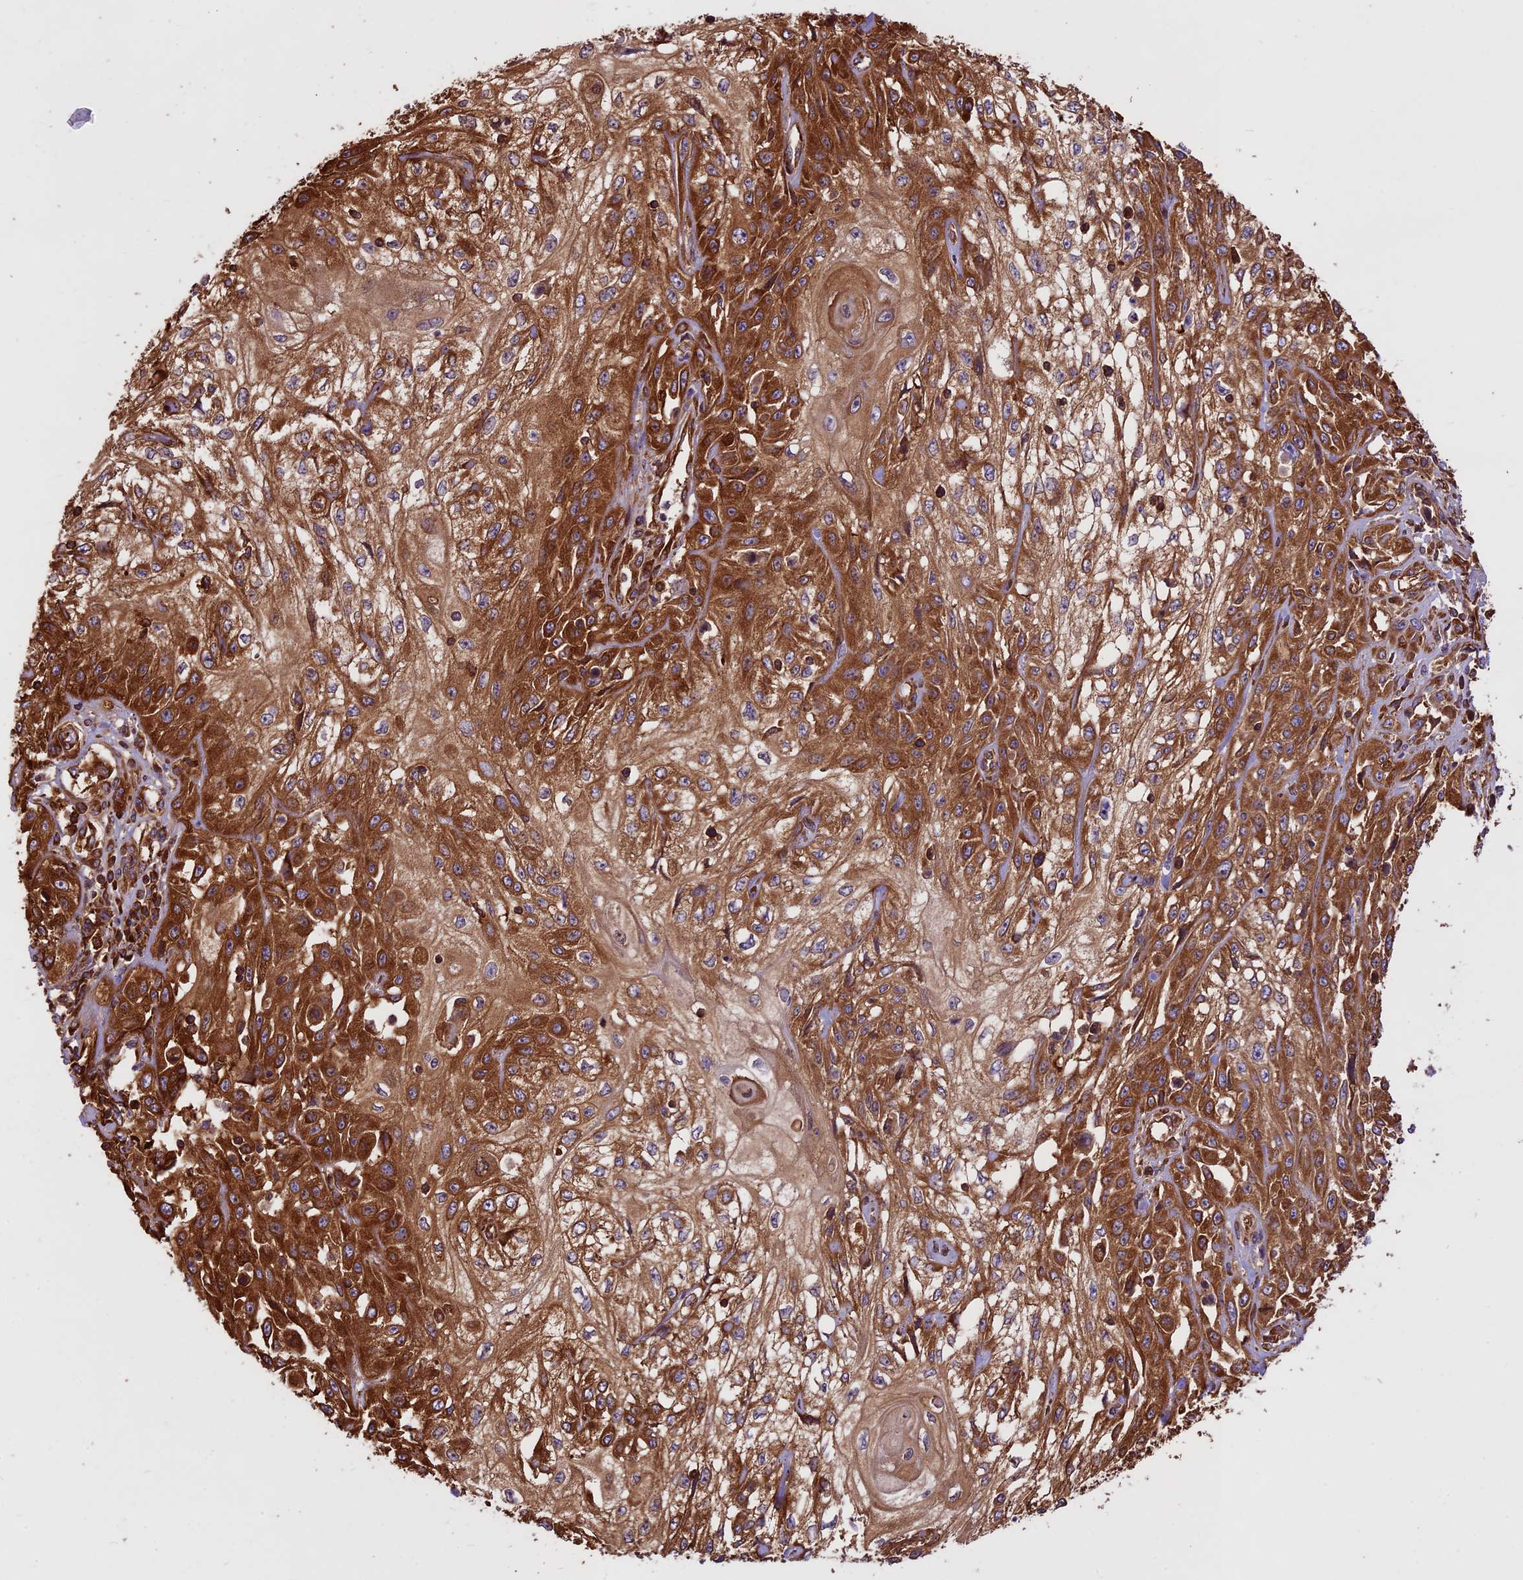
{"staining": {"intensity": "strong", "quantity": ">75%", "location": "cytoplasmic/membranous"}, "tissue": "skin cancer", "cell_type": "Tumor cells", "image_type": "cancer", "snomed": [{"axis": "morphology", "description": "Squamous cell carcinoma, NOS"}, {"axis": "morphology", "description": "Squamous cell carcinoma, metastatic, NOS"}, {"axis": "topography", "description": "Skin"}, {"axis": "topography", "description": "Lymph node"}], "caption": "Immunohistochemistry (IHC) staining of skin cancer (metastatic squamous cell carcinoma), which shows high levels of strong cytoplasmic/membranous expression in approximately >75% of tumor cells indicating strong cytoplasmic/membranous protein staining. The staining was performed using DAB (brown) for protein detection and nuclei were counterstained in hematoxylin (blue).", "gene": "KARS1", "patient": {"sex": "male", "age": 75}}